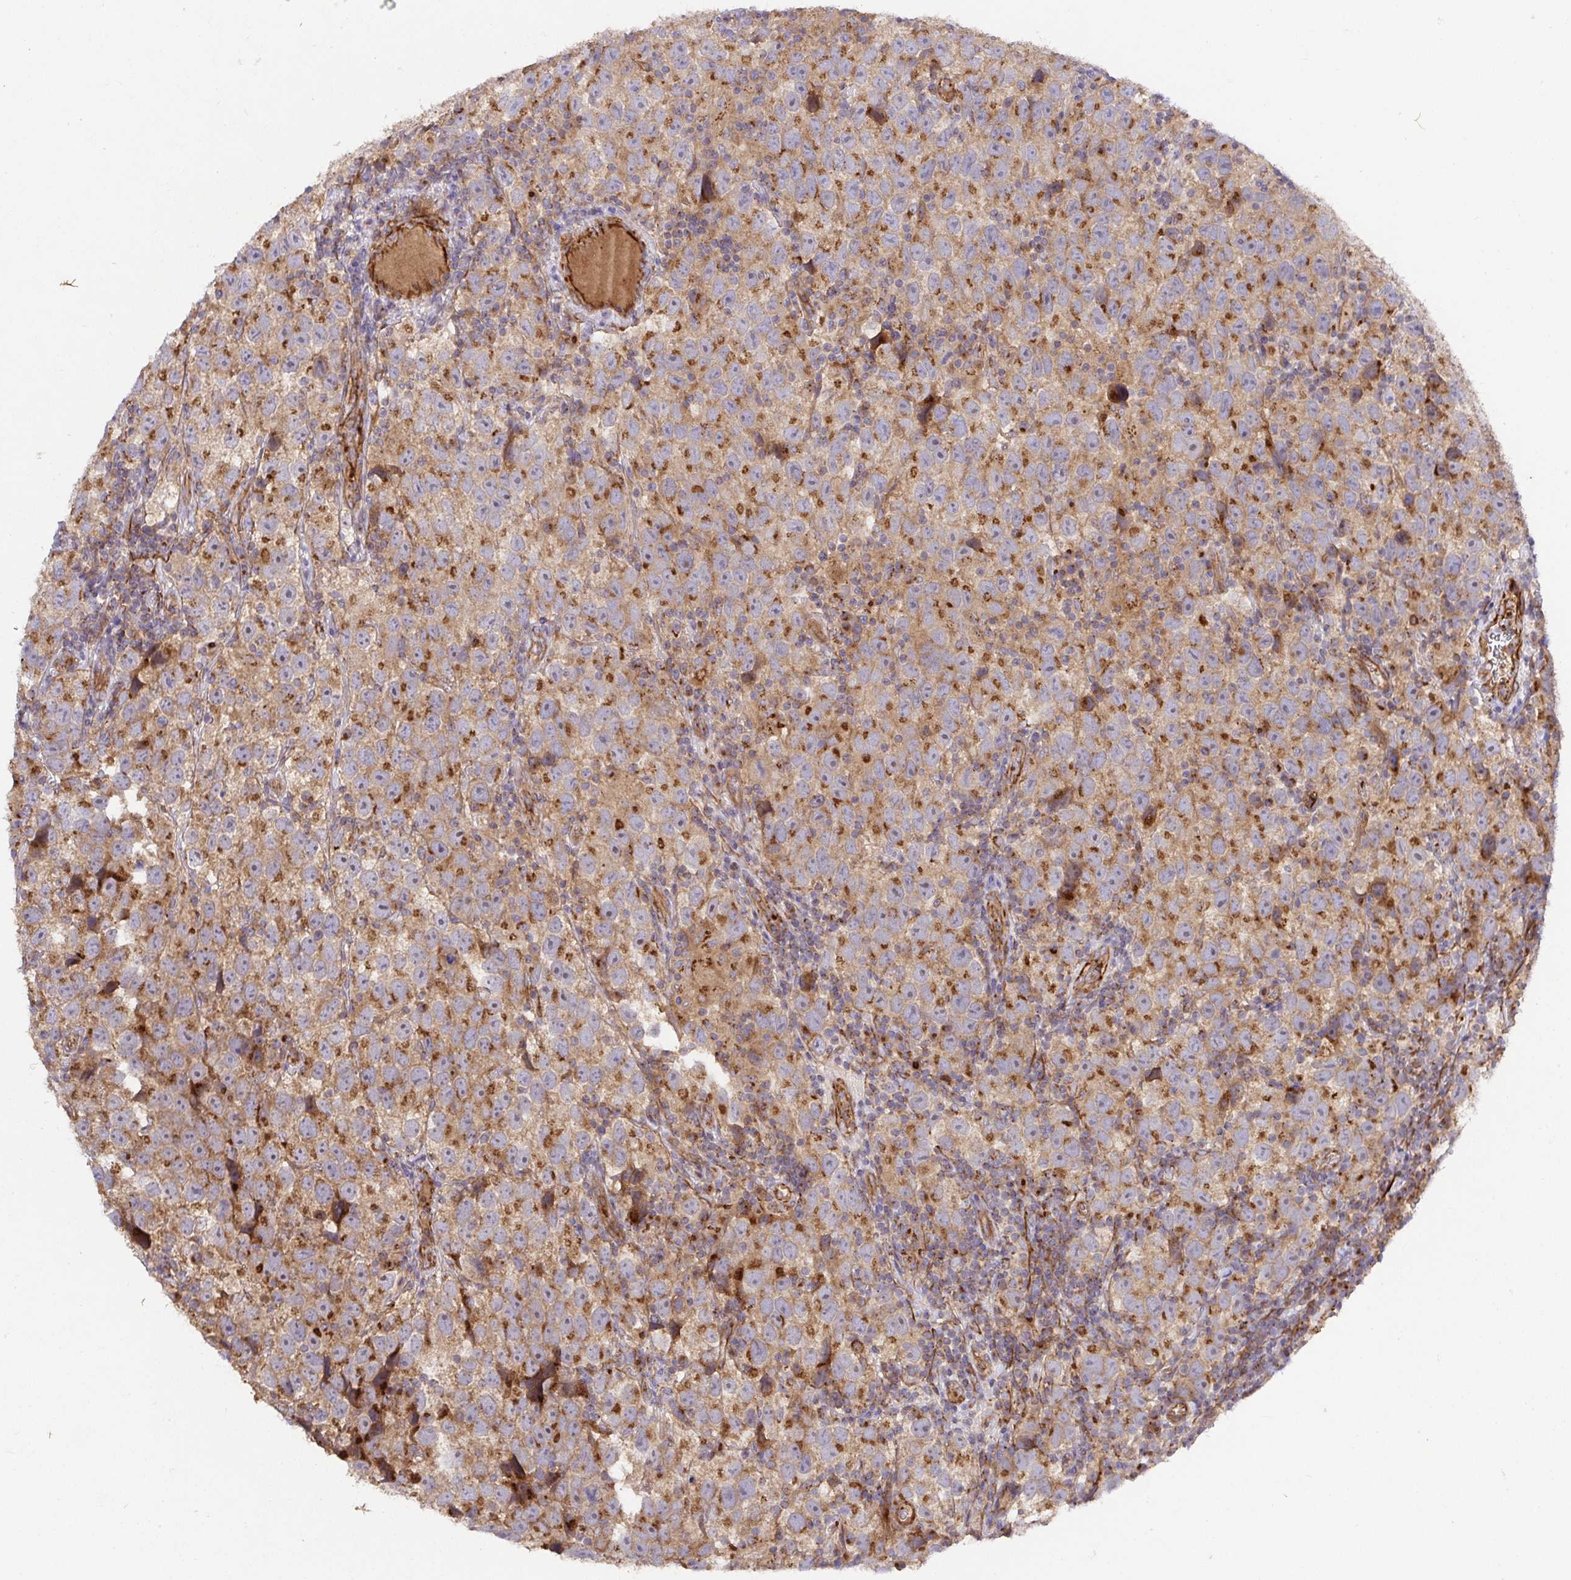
{"staining": {"intensity": "moderate", "quantity": ">75%", "location": "cytoplasmic/membranous"}, "tissue": "testis cancer", "cell_type": "Tumor cells", "image_type": "cancer", "snomed": [{"axis": "morphology", "description": "Seminoma, NOS"}, {"axis": "topography", "description": "Testis"}], "caption": "Immunohistochemical staining of human testis seminoma reveals medium levels of moderate cytoplasmic/membranous expression in about >75% of tumor cells.", "gene": "TM9SF4", "patient": {"sex": "male", "age": 26}}